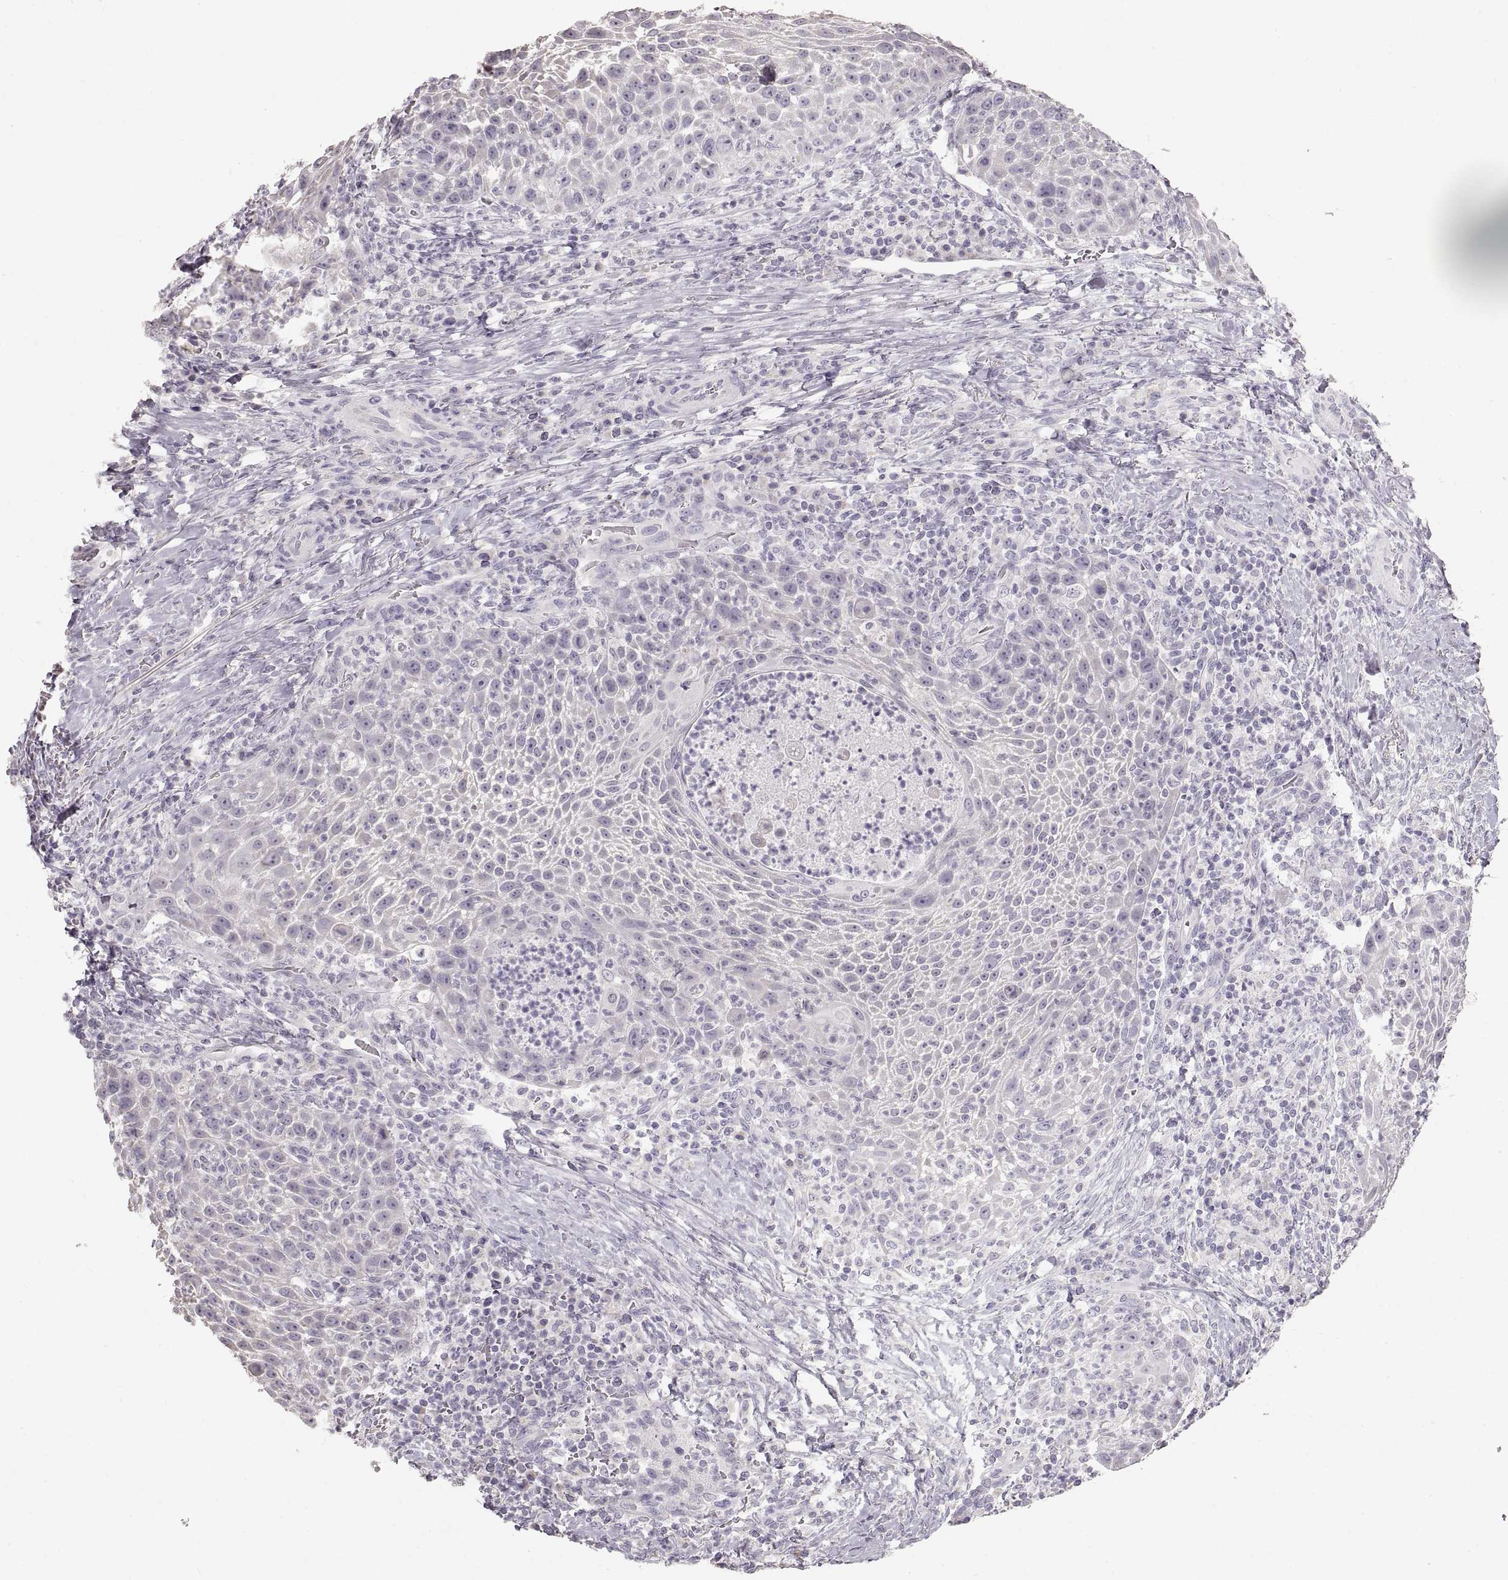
{"staining": {"intensity": "negative", "quantity": "none", "location": "none"}, "tissue": "head and neck cancer", "cell_type": "Tumor cells", "image_type": "cancer", "snomed": [{"axis": "morphology", "description": "Squamous cell carcinoma, NOS"}, {"axis": "topography", "description": "Head-Neck"}], "caption": "Protein analysis of squamous cell carcinoma (head and neck) demonstrates no significant positivity in tumor cells.", "gene": "ZP3", "patient": {"sex": "male", "age": 69}}